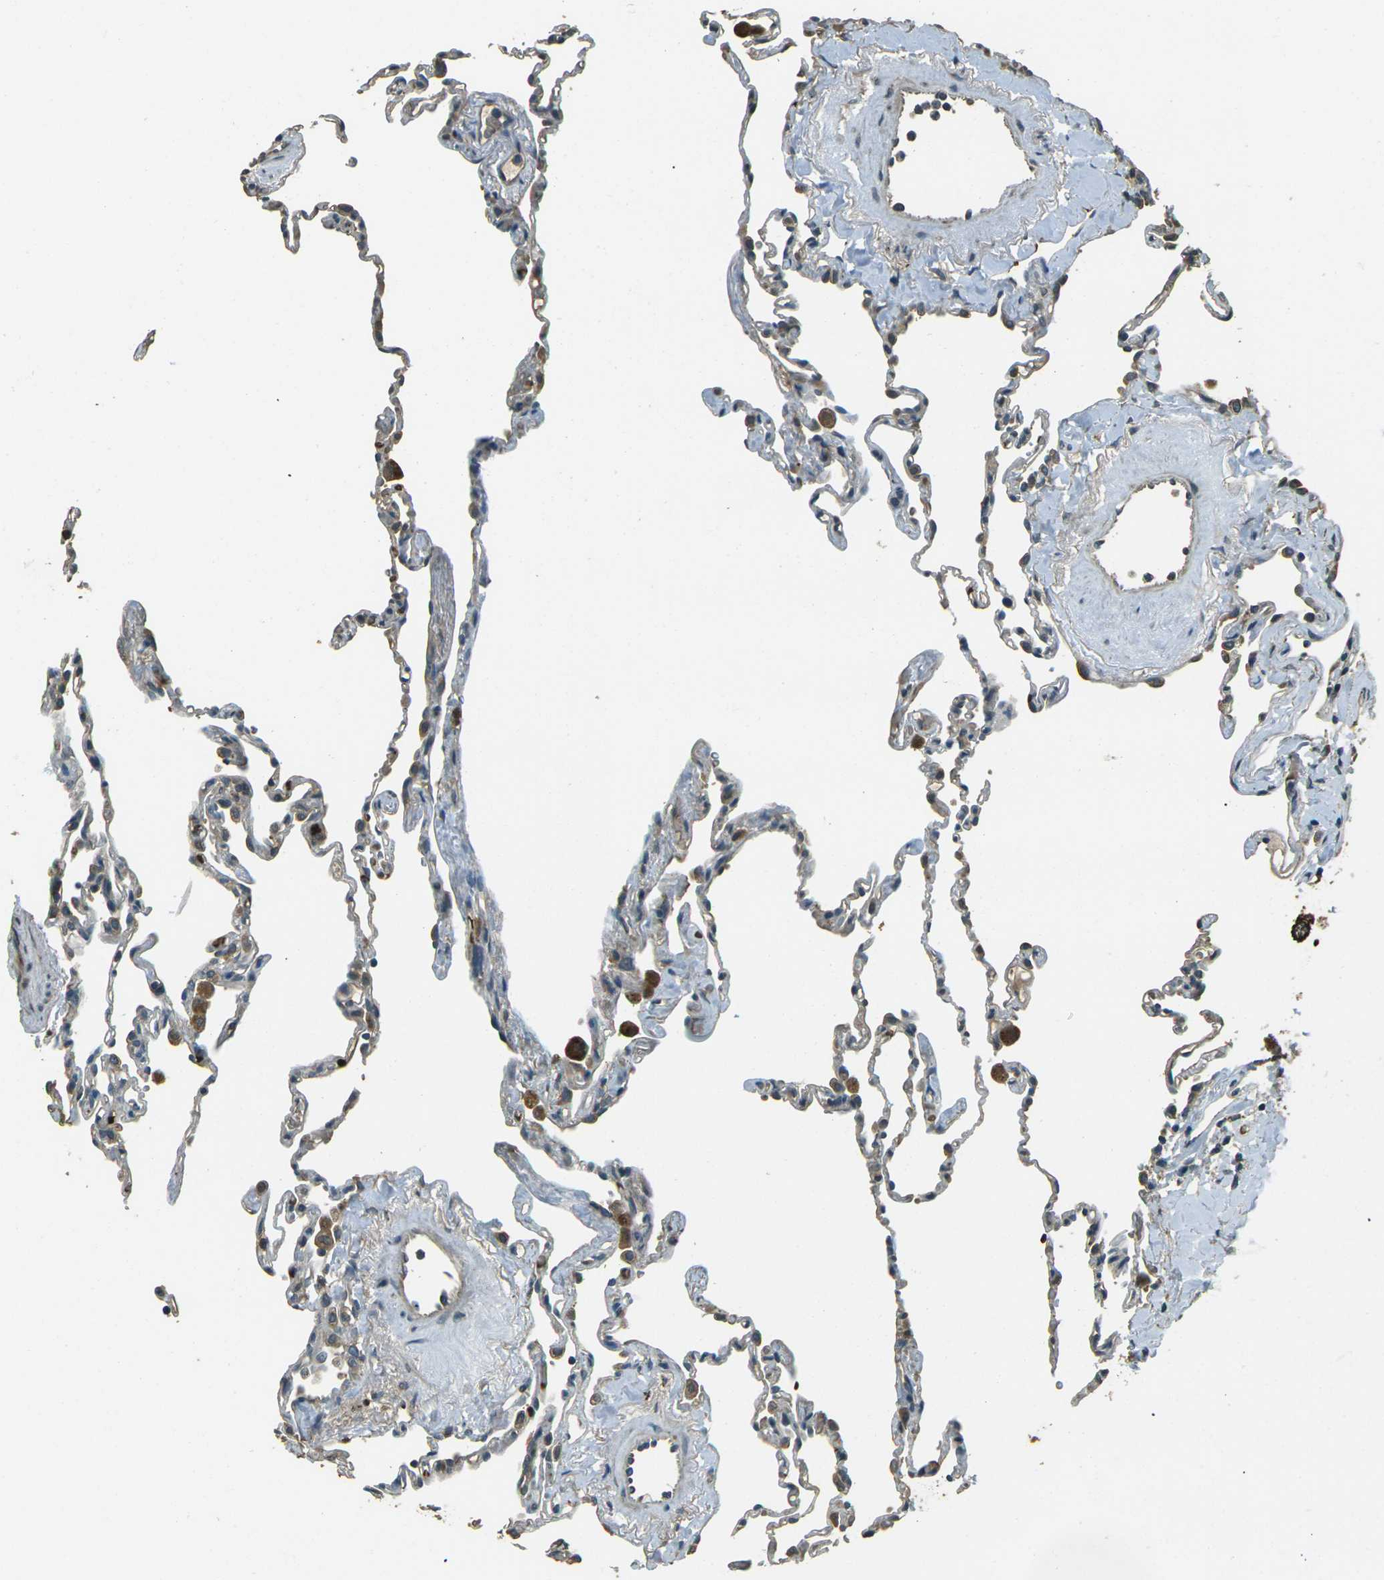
{"staining": {"intensity": "weak", "quantity": "25%-75%", "location": "cytoplasmic/membranous"}, "tissue": "lung", "cell_type": "Alveolar cells", "image_type": "normal", "snomed": [{"axis": "morphology", "description": "Normal tissue, NOS"}, {"axis": "topography", "description": "Lung"}], "caption": "Lung stained with DAB (3,3'-diaminobenzidine) immunohistochemistry demonstrates low levels of weak cytoplasmic/membranous staining in about 25%-75% of alveolar cells. The staining was performed using DAB to visualize the protein expression in brown, while the nuclei were stained in blue with hematoxylin (Magnification: 20x).", "gene": "TOR1A", "patient": {"sex": "male", "age": 59}}